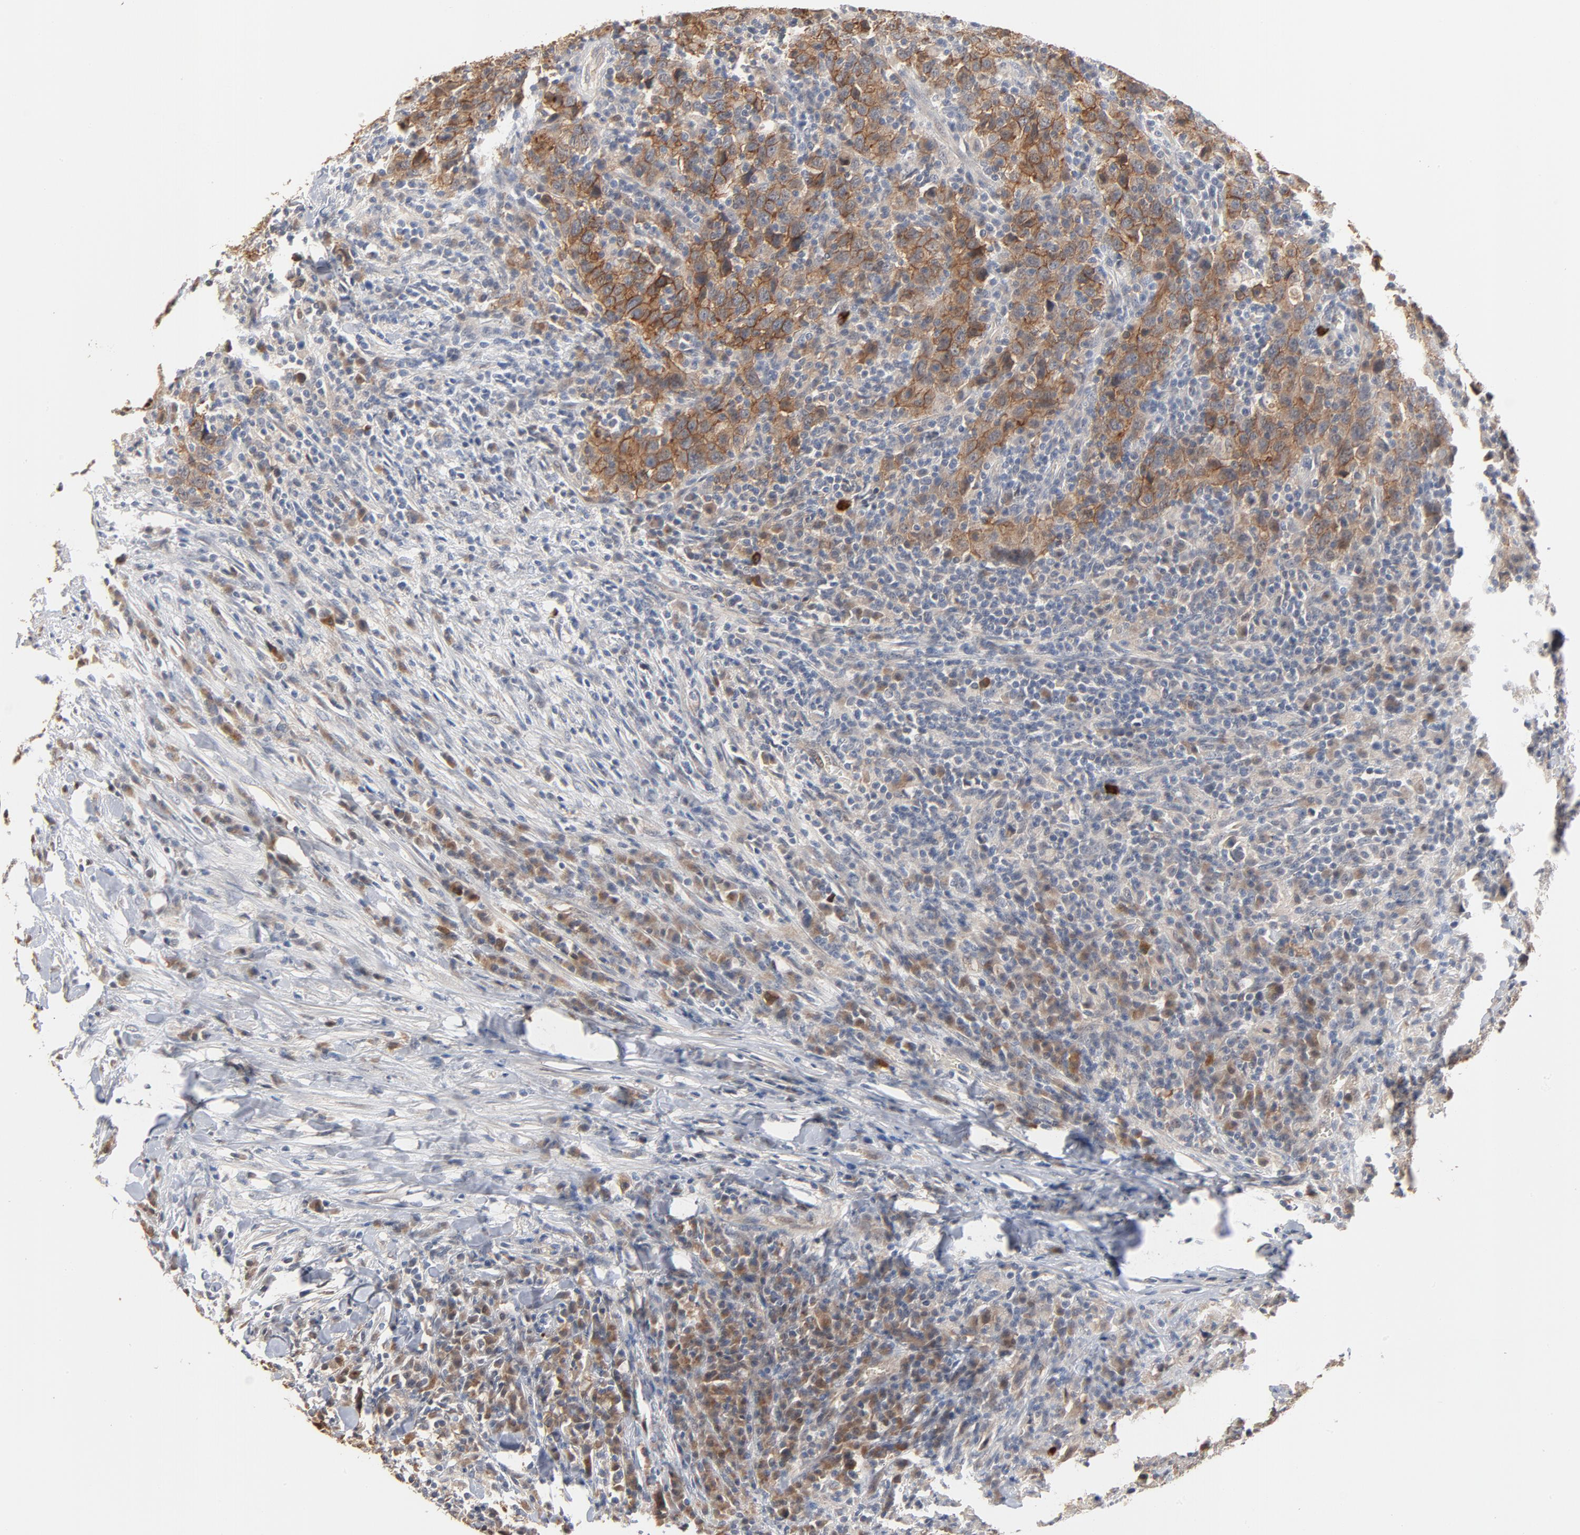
{"staining": {"intensity": "moderate", "quantity": ">75%", "location": "cytoplasmic/membranous"}, "tissue": "urothelial cancer", "cell_type": "Tumor cells", "image_type": "cancer", "snomed": [{"axis": "morphology", "description": "Urothelial carcinoma, High grade"}, {"axis": "topography", "description": "Urinary bladder"}], "caption": "Immunohistochemical staining of urothelial carcinoma (high-grade) demonstrates medium levels of moderate cytoplasmic/membranous protein expression in about >75% of tumor cells.", "gene": "EPCAM", "patient": {"sex": "male", "age": 61}}